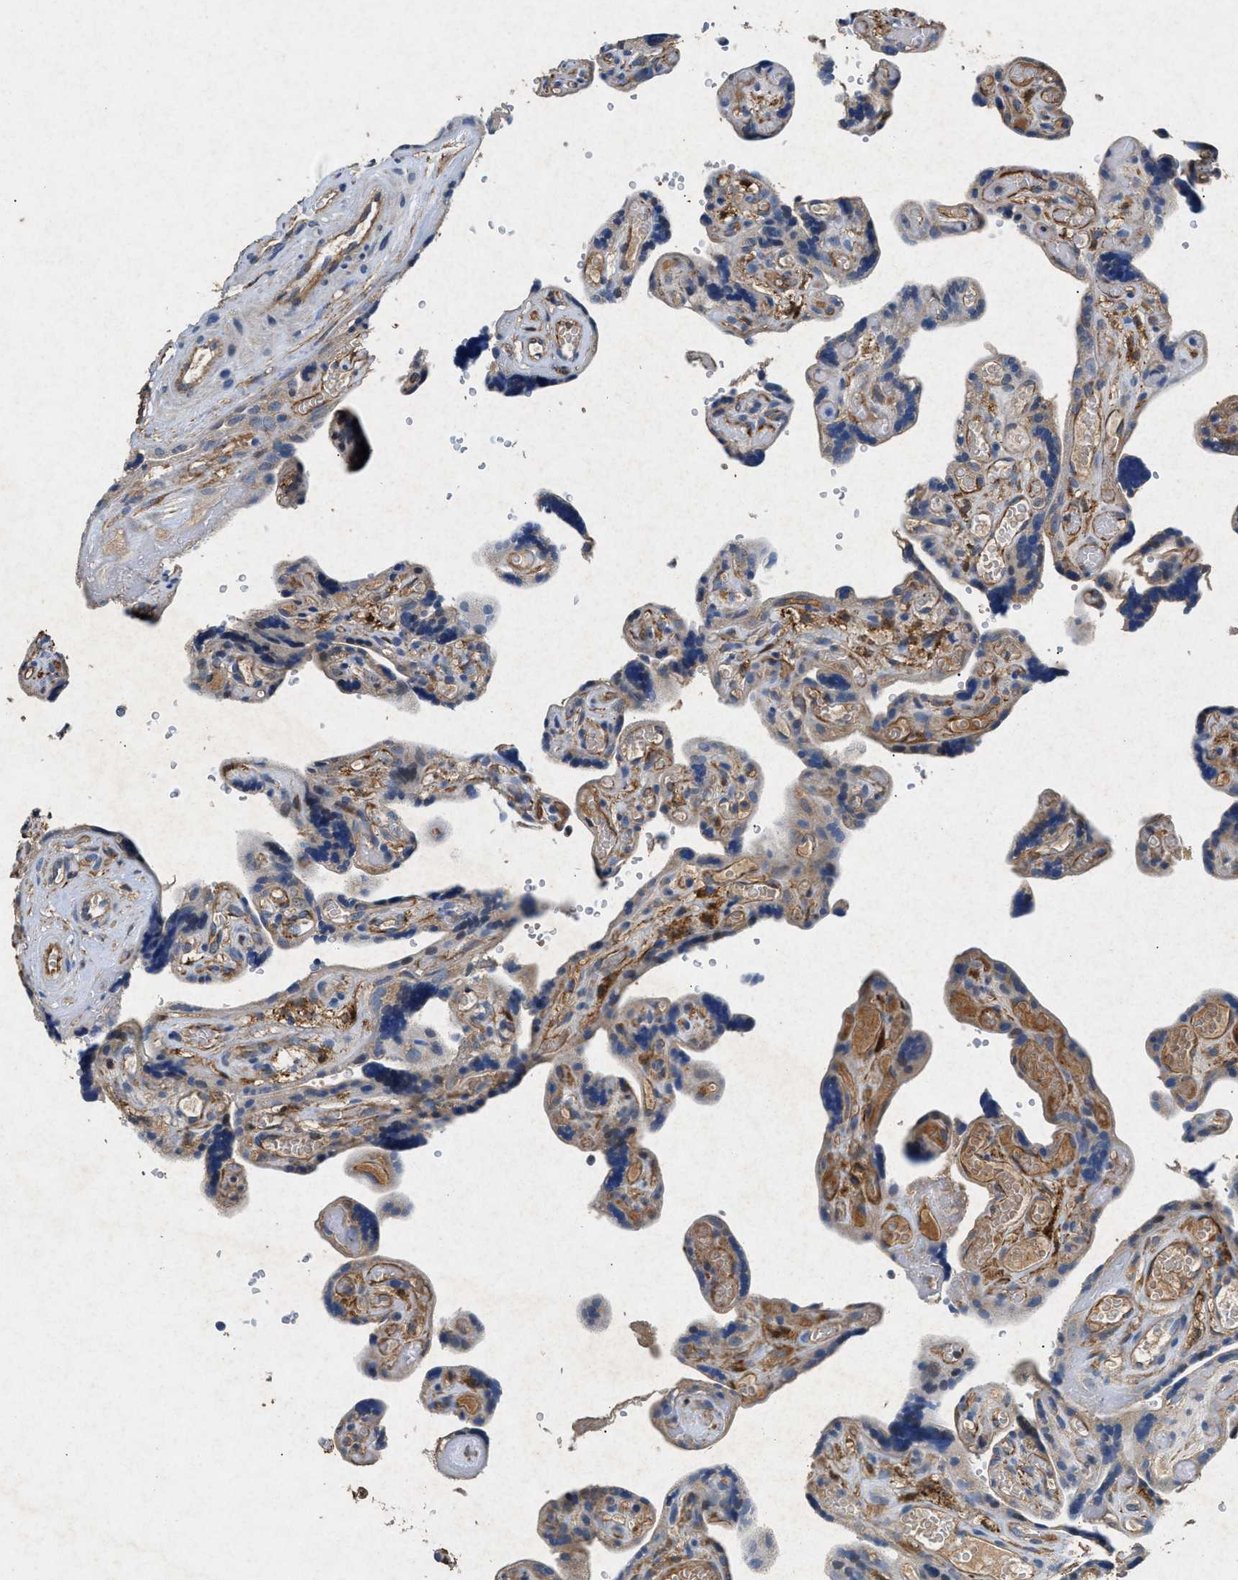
{"staining": {"intensity": "negative", "quantity": "none", "location": "none"}, "tissue": "placenta", "cell_type": "Decidual cells", "image_type": "normal", "snomed": [{"axis": "morphology", "description": "Normal tissue, NOS"}, {"axis": "topography", "description": "Placenta"}], "caption": "Image shows no significant protein expression in decidual cells of unremarkable placenta. (Immunohistochemistry (ihc), brightfield microscopy, high magnification).", "gene": "CDK15", "patient": {"sex": "female", "age": 30}}